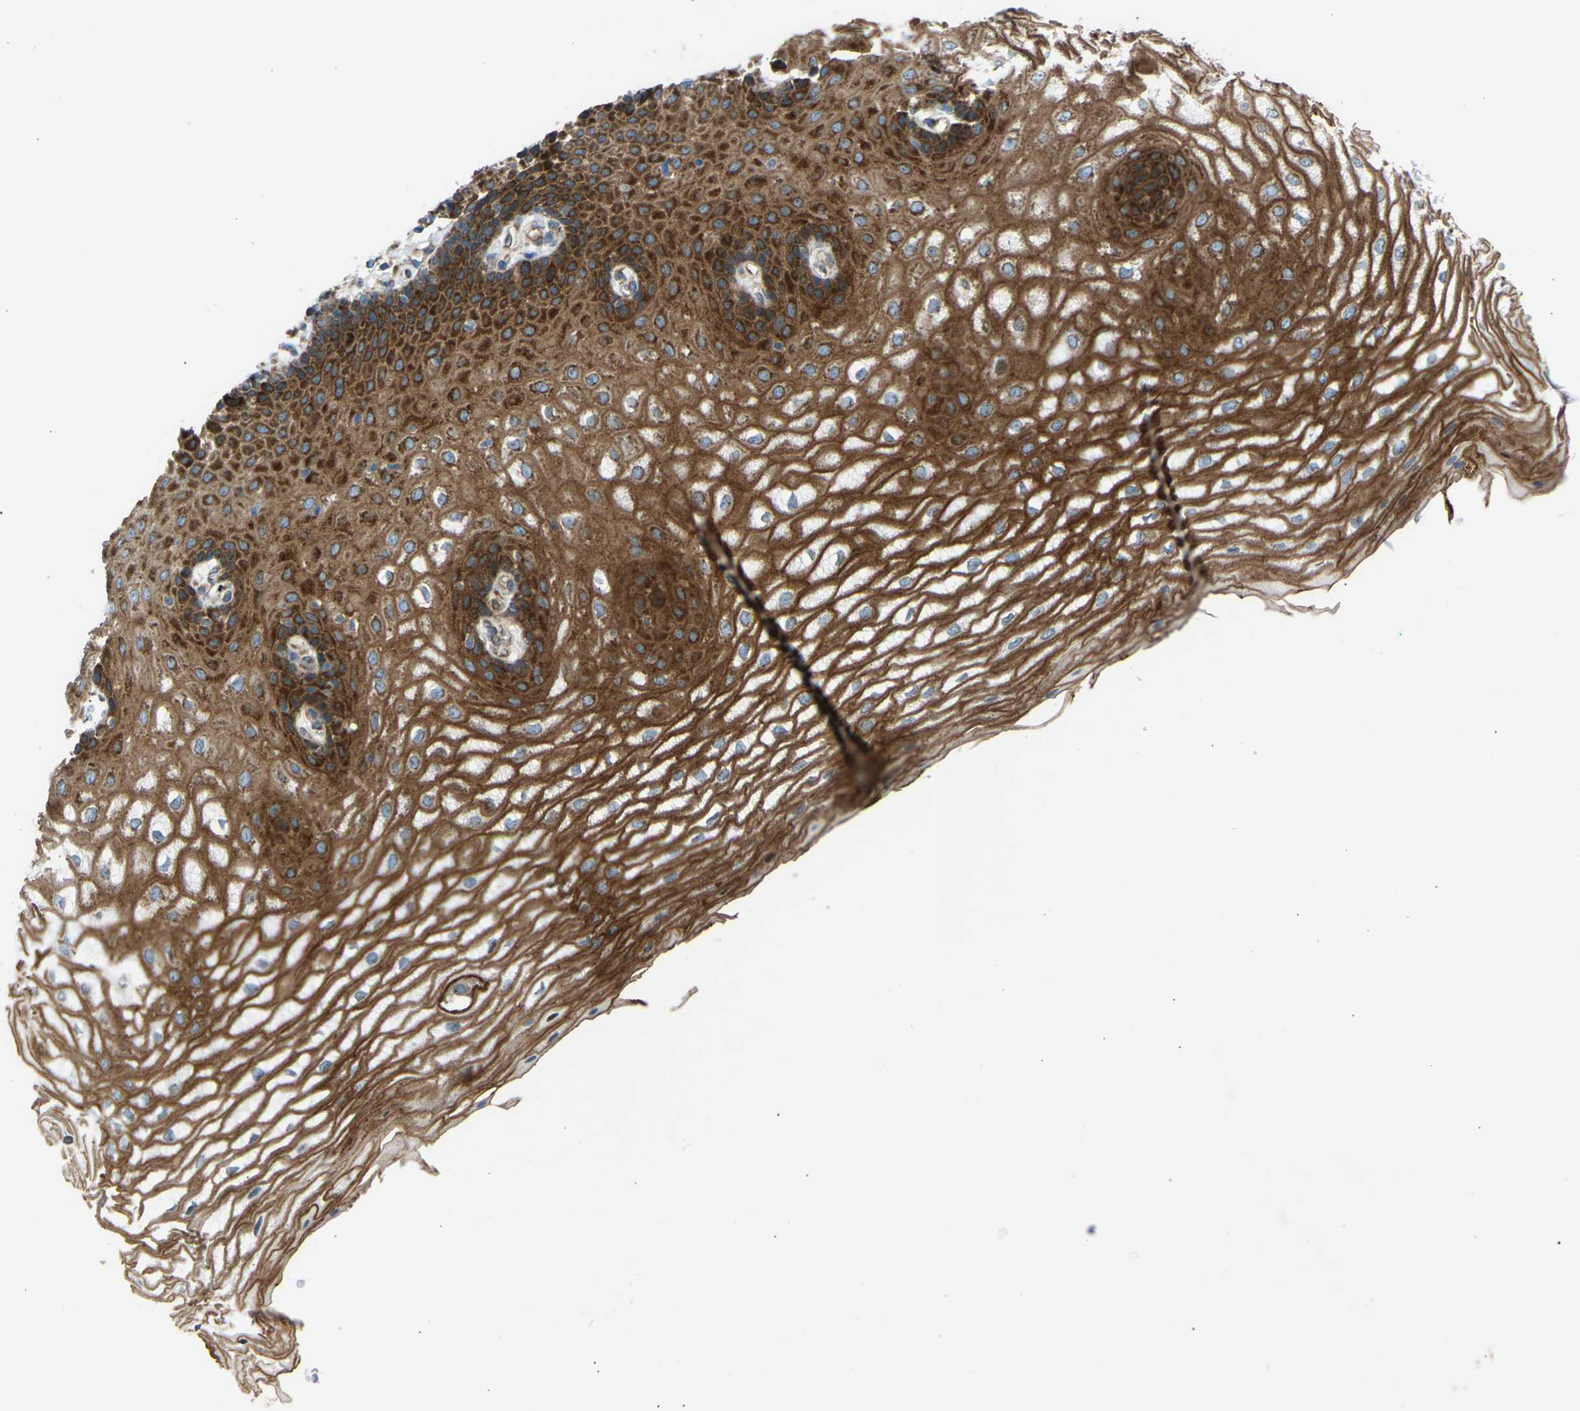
{"staining": {"intensity": "strong", "quantity": ">75%", "location": "cytoplasmic/membranous"}, "tissue": "esophagus", "cell_type": "Squamous epithelial cells", "image_type": "normal", "snomed": [{"axis": "morphology", "description": "Normal tissue, NOS"}, {"axis": "topography", "description": "Esophagus"}], "caption": "Immunohistochemical staining of normal human esophagus exhibits strong cytoplasmic/membranous protein staining in about >75% of squamous epithelial cells.", "gene": "VPS41", "patient": {"sex": "male", "age": 54}}